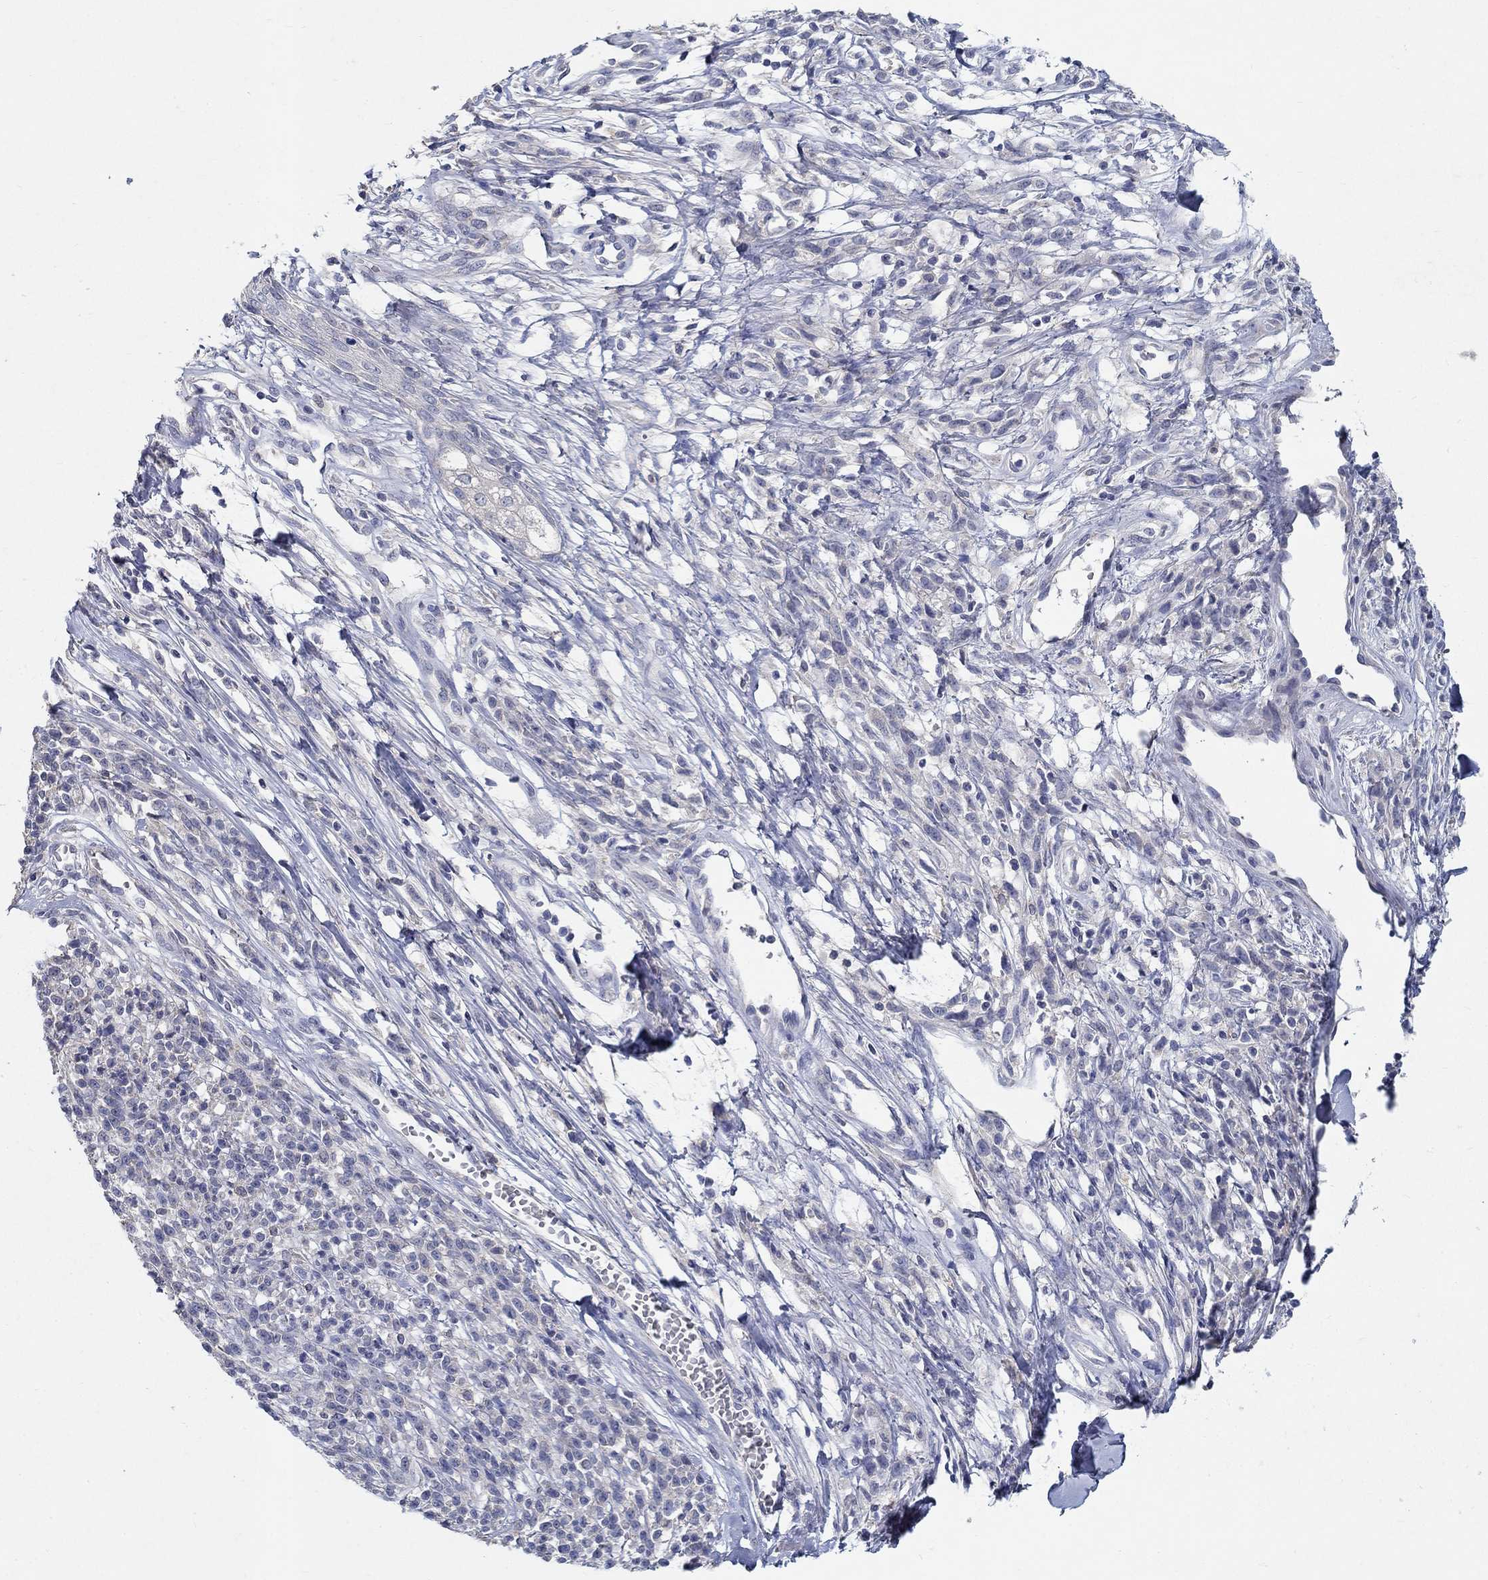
{"staining": {"intensity": "negative", "quantity": "none", "location": "none"}, "tissue": "melanoma", "cell_type": "Tumor cells", "image_type": "cancer", "snomed": [{"axis": "morphology", "description": "Malignant melanoma, NOS"}, {"axis": "topography", "description": "Skin"}, {"axis": "topography", "description": "Skin of trunk"}], "caption": "This is a micrograph of IHC staining of melanoma, which shows no expression in tumor cells.", "gene": "PROZ", "patient": {"sex": "male", "age": 74}}